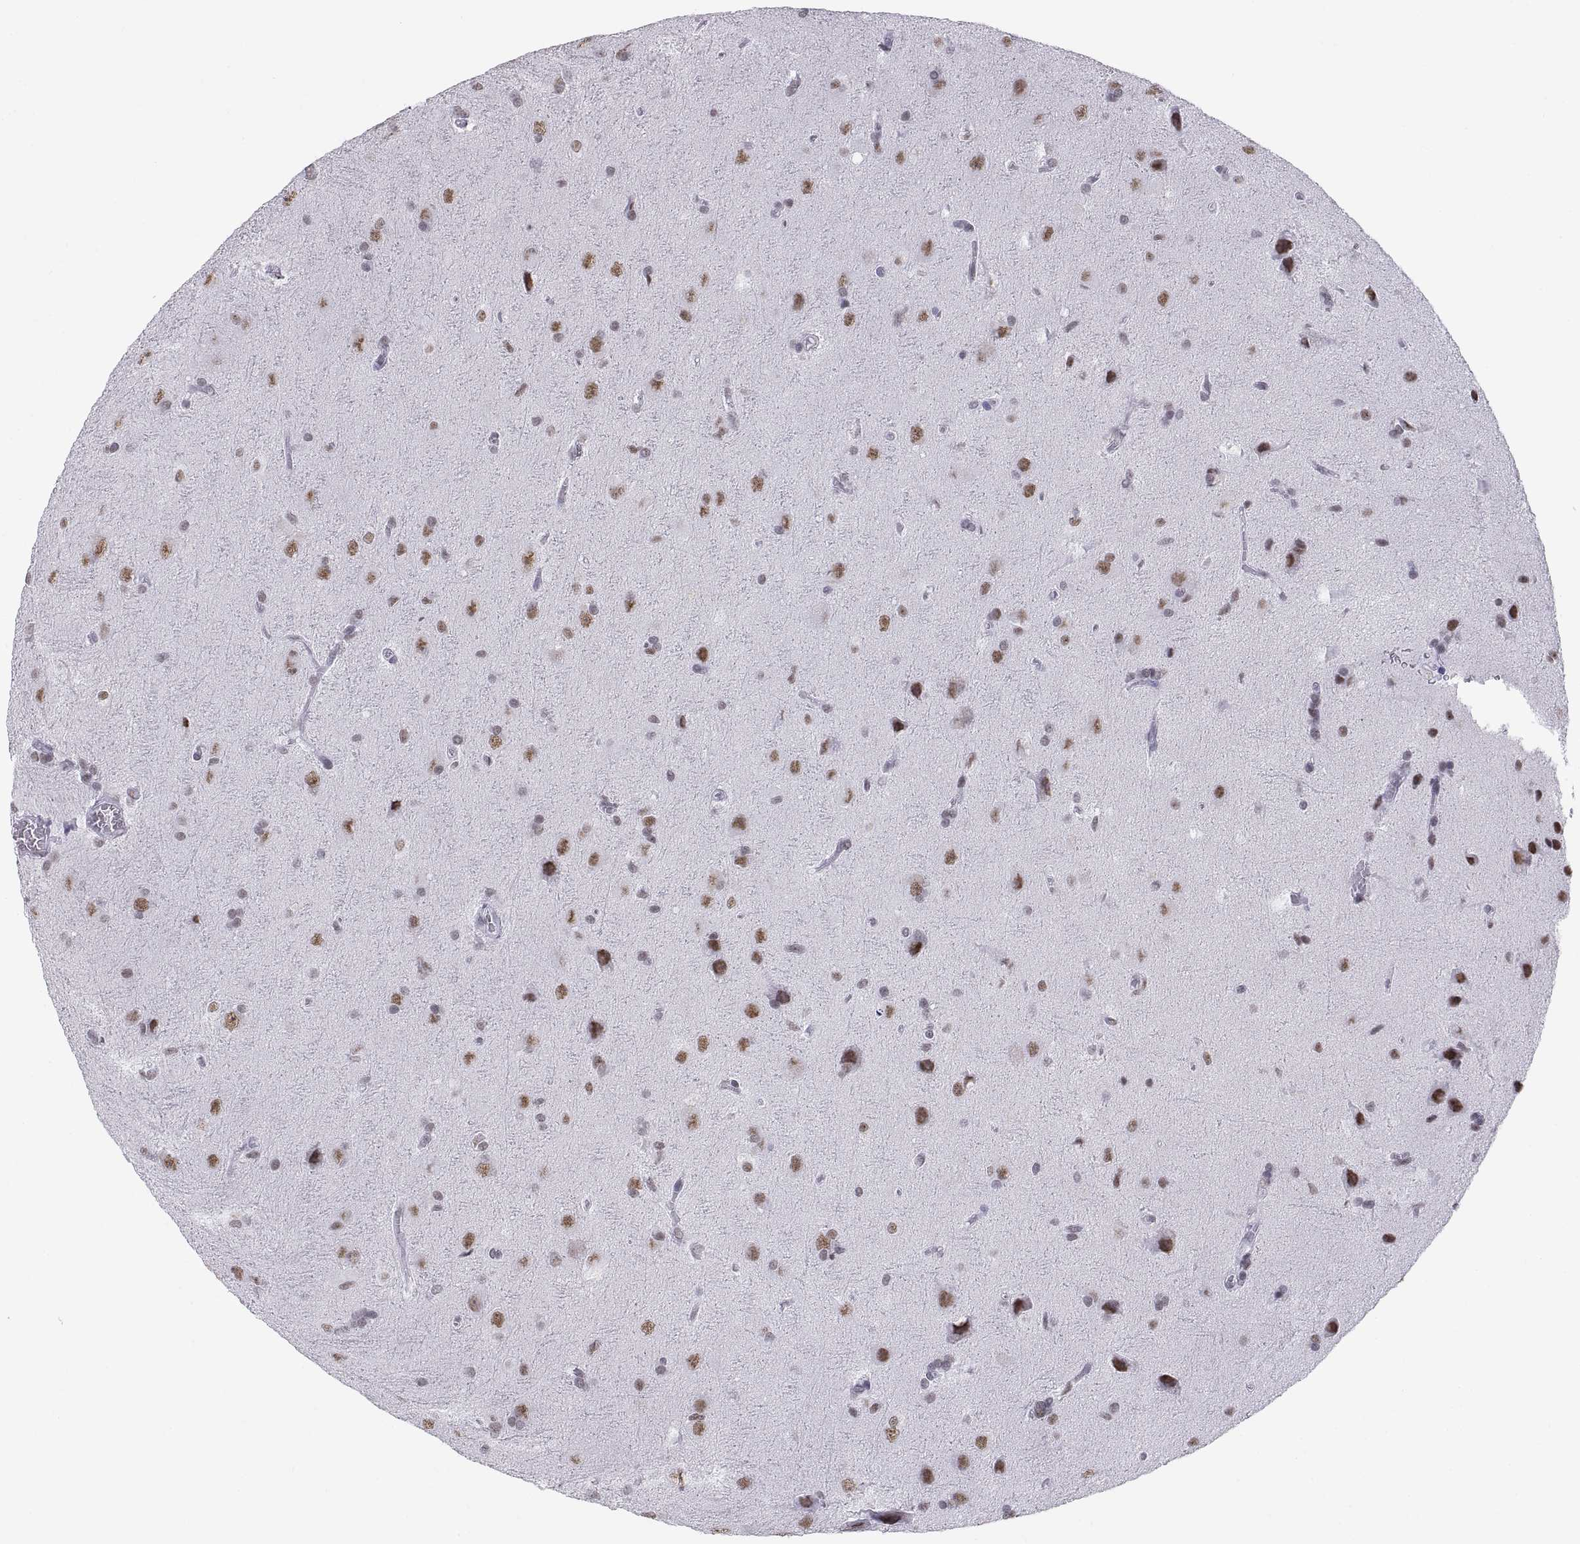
{"staining": {"intensity": "negative", "quantity": "none", "location": "none"}, "tissue": "glioma", "cell_type": "Tumor cells", "image_type": "cancer", "snomed": [{"axis": "morphology", "description": "Glioma, malignant, Low grade"}, {"axis": "topography", "description": "Brain"}], "caption": "An image of malignant glioma (low-grade) stained for a protein displays no brown staining in tumor cells.", "gene": "NEUROD6", "patient": {"sex": "male", "age": 58}}